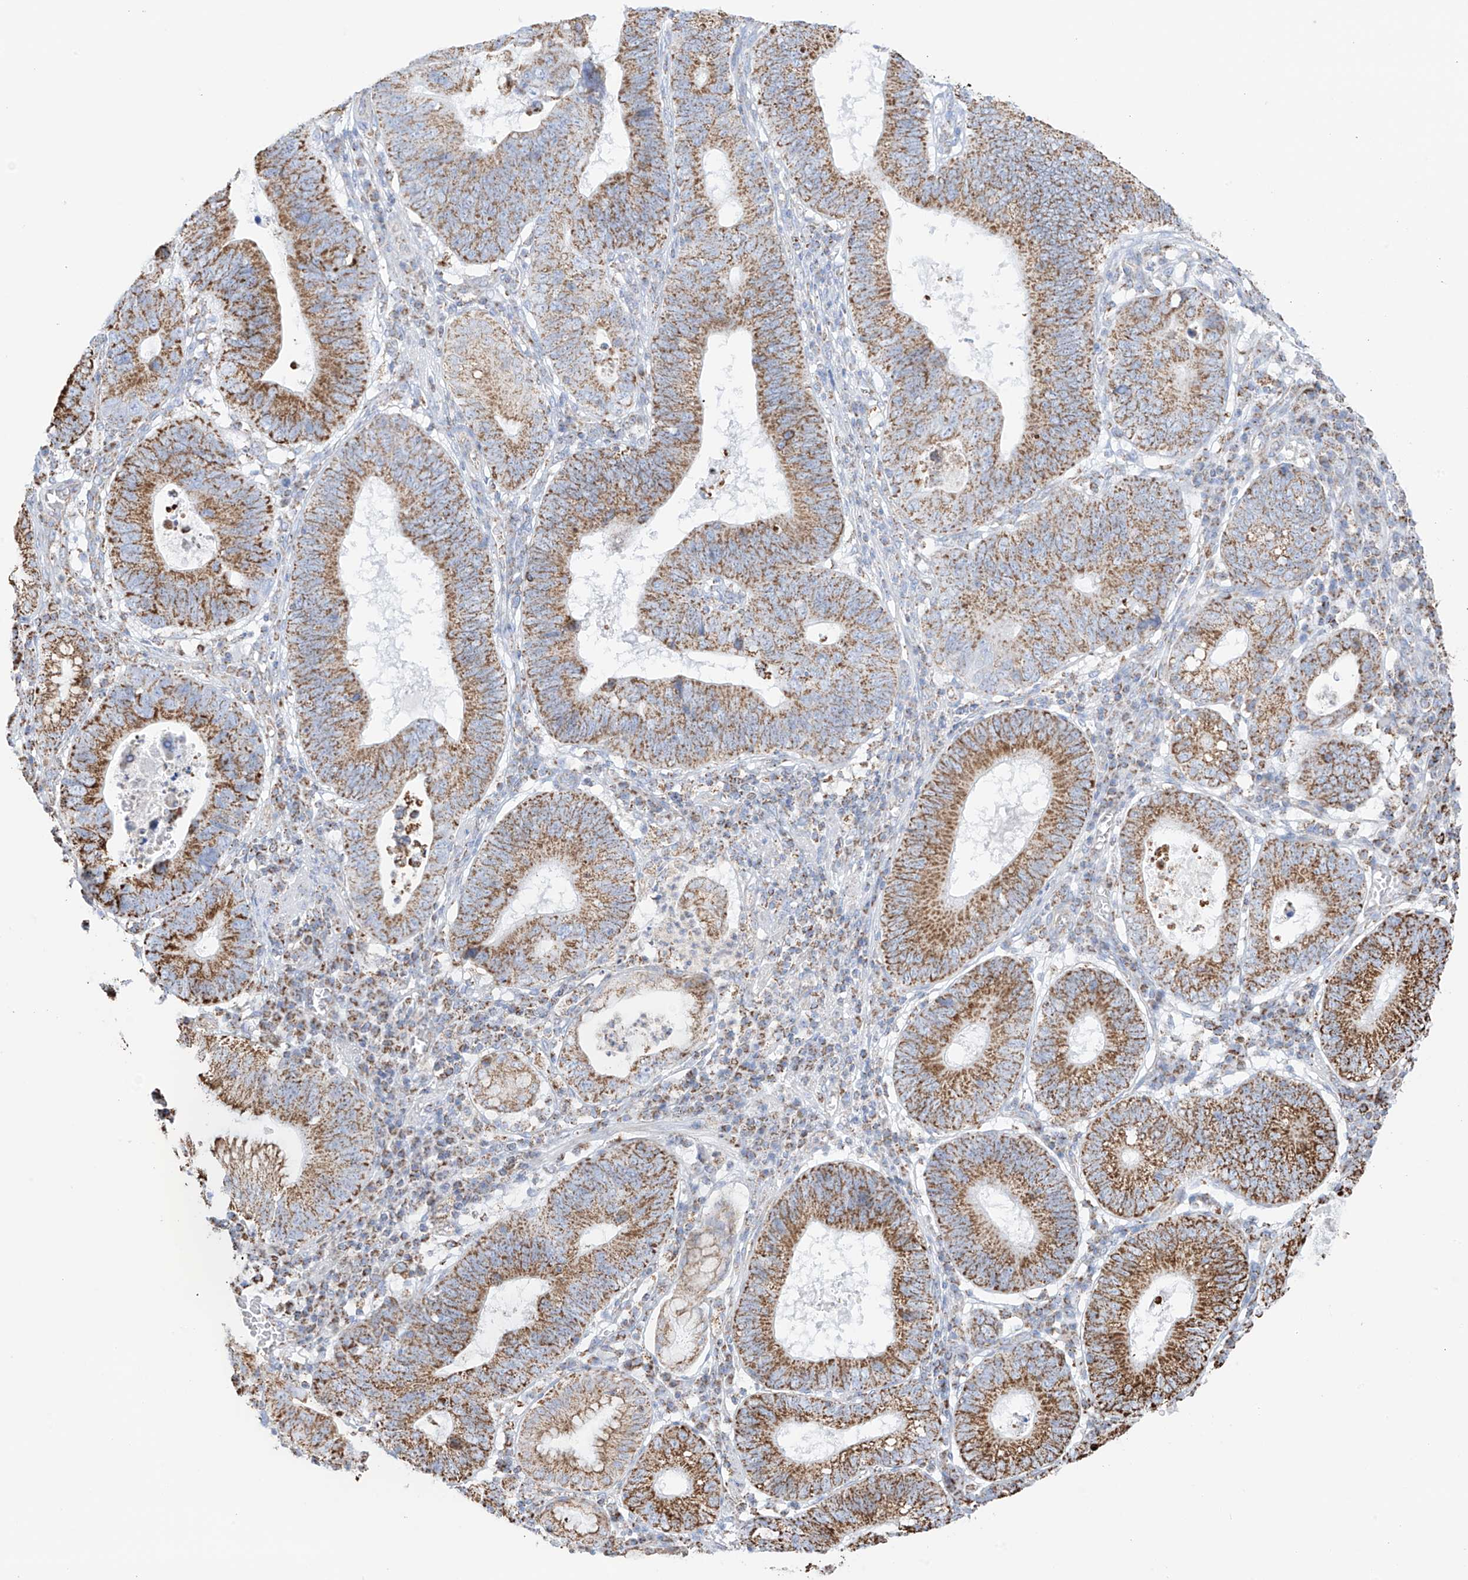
{"staining": {"intensity": "moderate", "quantity": ">75%", "location": "cytoplasmic/membranous"}, "tissue": "stomach cancer", "cell_type": "Tumor cells", "image_type": "cancer", "snomed": [{"axis": "morphology", "description": "Adenocarcinoma, NOS"}, {"axis": "topography", "description": "Stomach"}], "caption": "Immunohistochemistry (IHC) (DAB (3,3'-diaminobenzidine)) staining of human stomach cancer (adenocarcinoma) displays moderate cytoplasmic/membranous protein expression in about >75% of tumor cells. (DAB = brown stain, brightfield microscopy at high magnification).", "gene": "XKR3", "patient": {"sex": "male", "age": 59}}